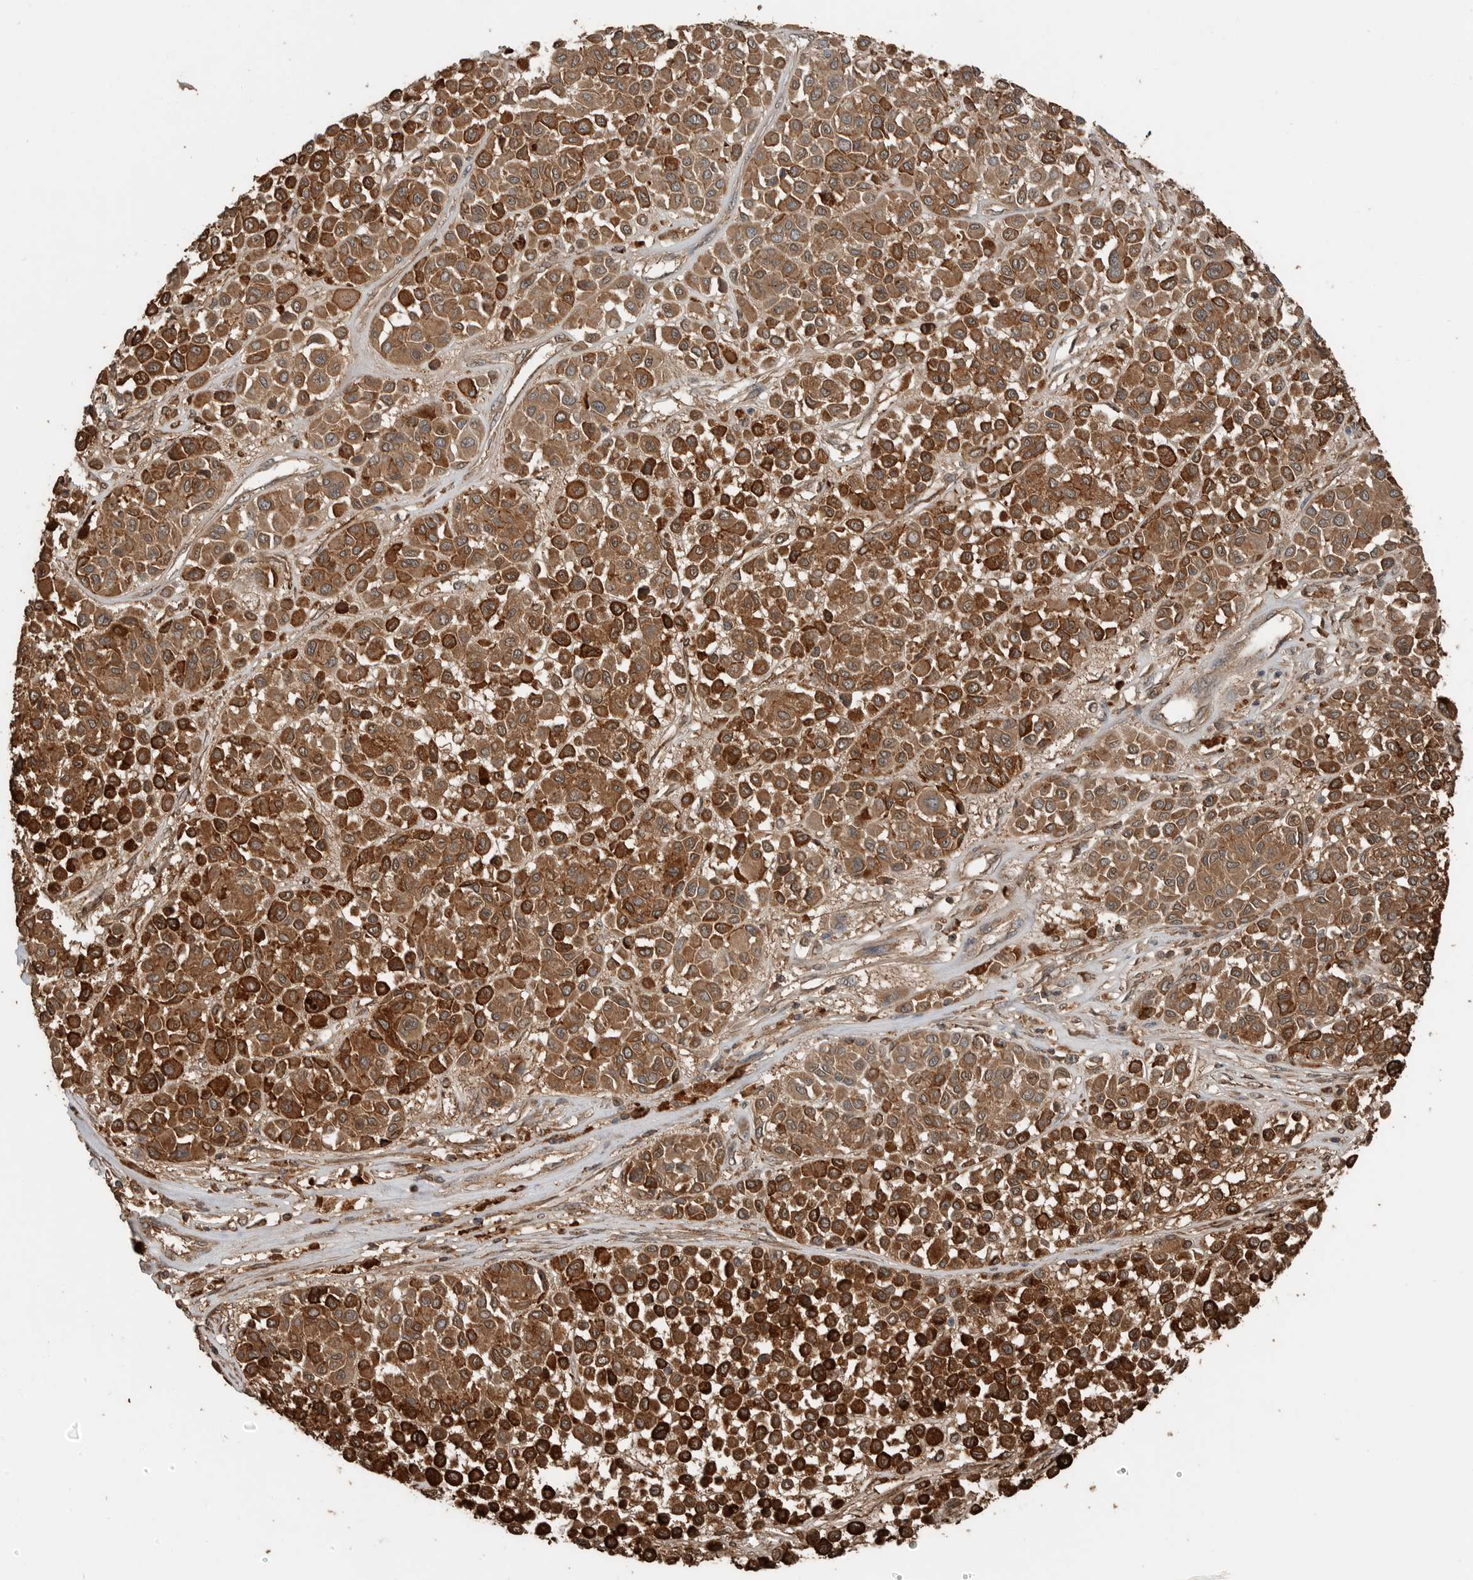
{"staining": {"intensity": "strong", "quantity": ">75%", "location": "cytoplasmic/membranous"}, "tissue": "melanoma", "cell_type": "Tumor cells", "image_type": "cancer", "snomed": [{"axis": "morphology", "description": "Malignant melanoma, Metastatic site"}, {"axis": "topography", "description": "Soft tissue"}], "caption": "An IHC micrograph of tumor tissue is shown. Protein staining in brown labels strong cytoplasmic/membranous positivity in melanoma within tumor cells. (Stains: DAB in brown, nuclei in blue, Microscopy: brightfield microscopy at high magnification).", "gene": "BLZF1", "patient": {"sex": "male", "age": 41}}